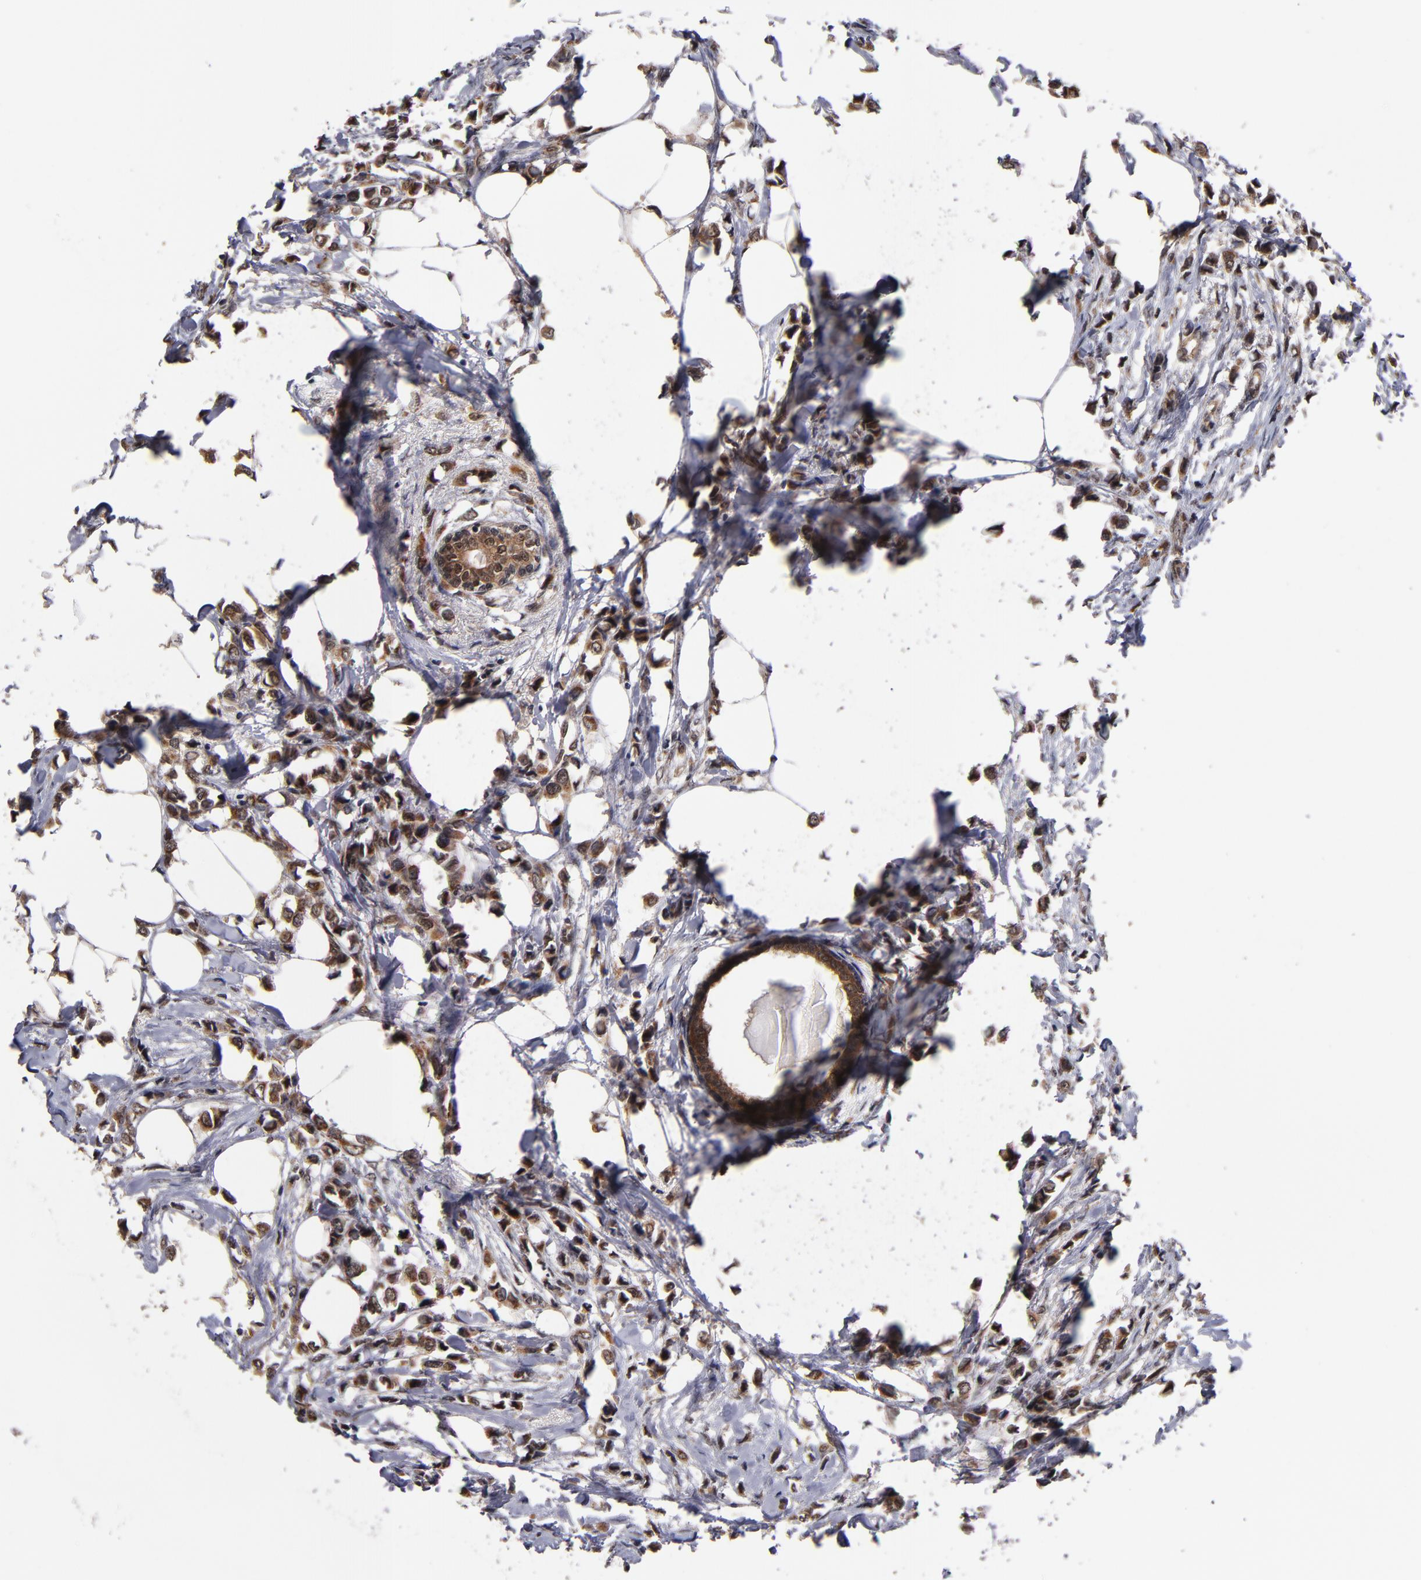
{"staining": {"intensity": "moderate", "quantity": ">75%", "location": "cytoplasmic/membranous,nuclear"}, "tissue": "breast cancer", "cell_type": "Tumor cells", "image_type": "cancer", "snomed": [{"axis": "morphology", "description": "Lobular carcinoma"}, {"axis": "topography", "description": "Breast"}], "caption": "A histopathology image of breast cancer stained for a protein shows moderate cytoplasmic/membranous and nuclear brown staining in tumor cells. The staining was performed using DAB (3,3'-diaminobenzidine) to visualize the protein expression in brown, while the nuclei were stained in blue with hematoxylin (Magnification: 20x).", "gene": "CUL5", "patient": {"sex": "female", "age": 51}}